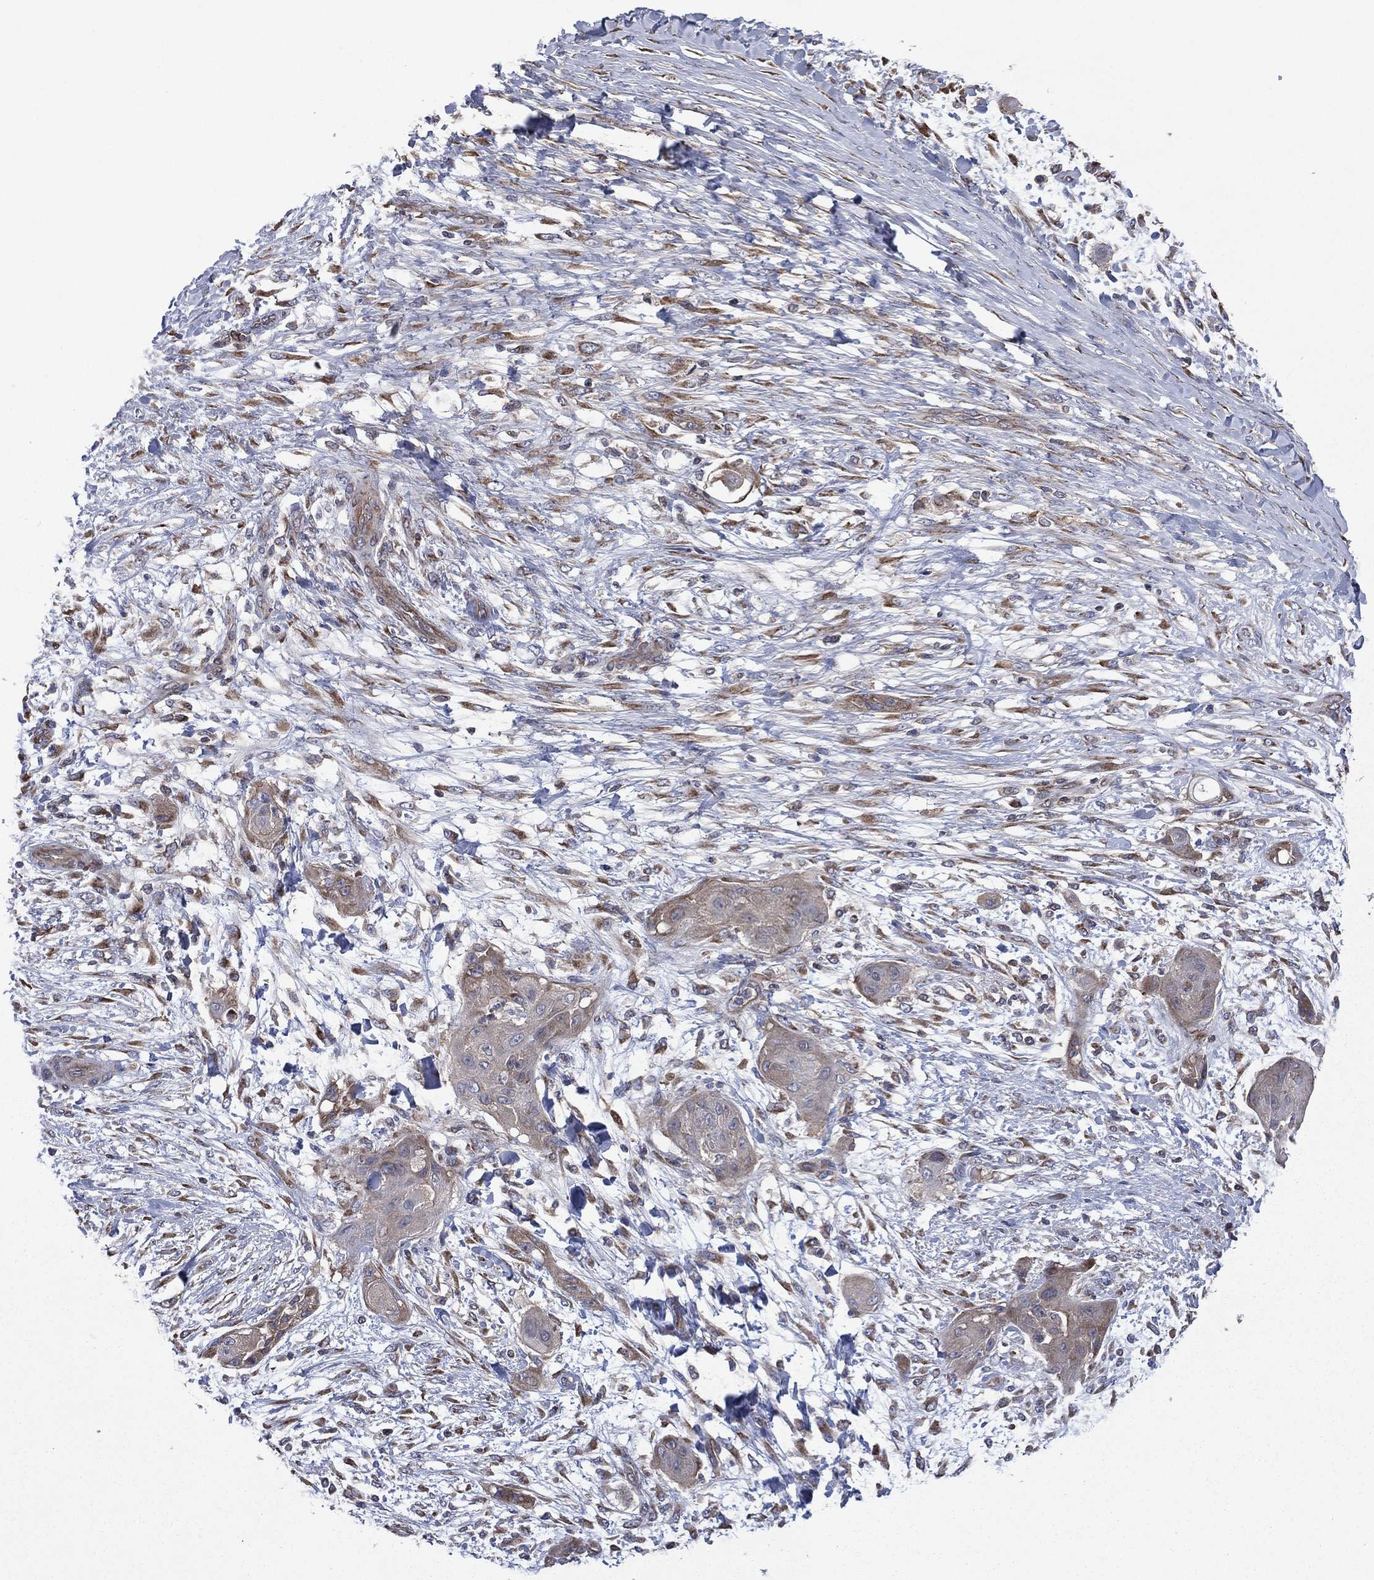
{"staining": {"intensity": "weak", "quantity": "<25%", "location": "cytoplasmic/membranous"}, "tissue": "skin cancer", "cell_type": "Tumor cells", "image_type": "cancer", "snomed": [{"axis": "morphology", "description": "Squamous cell carcinoma, NOS"}, {"axis": "topography", "description": "Skin"}], "caption": "High power microscopy photomicrograph of an immunohistochemistry histopathology image of skin cancer, revealing no significant staining in tumor cells.", "gene": "C2orf76", "patient": {"sex": "male", "age": 62}}